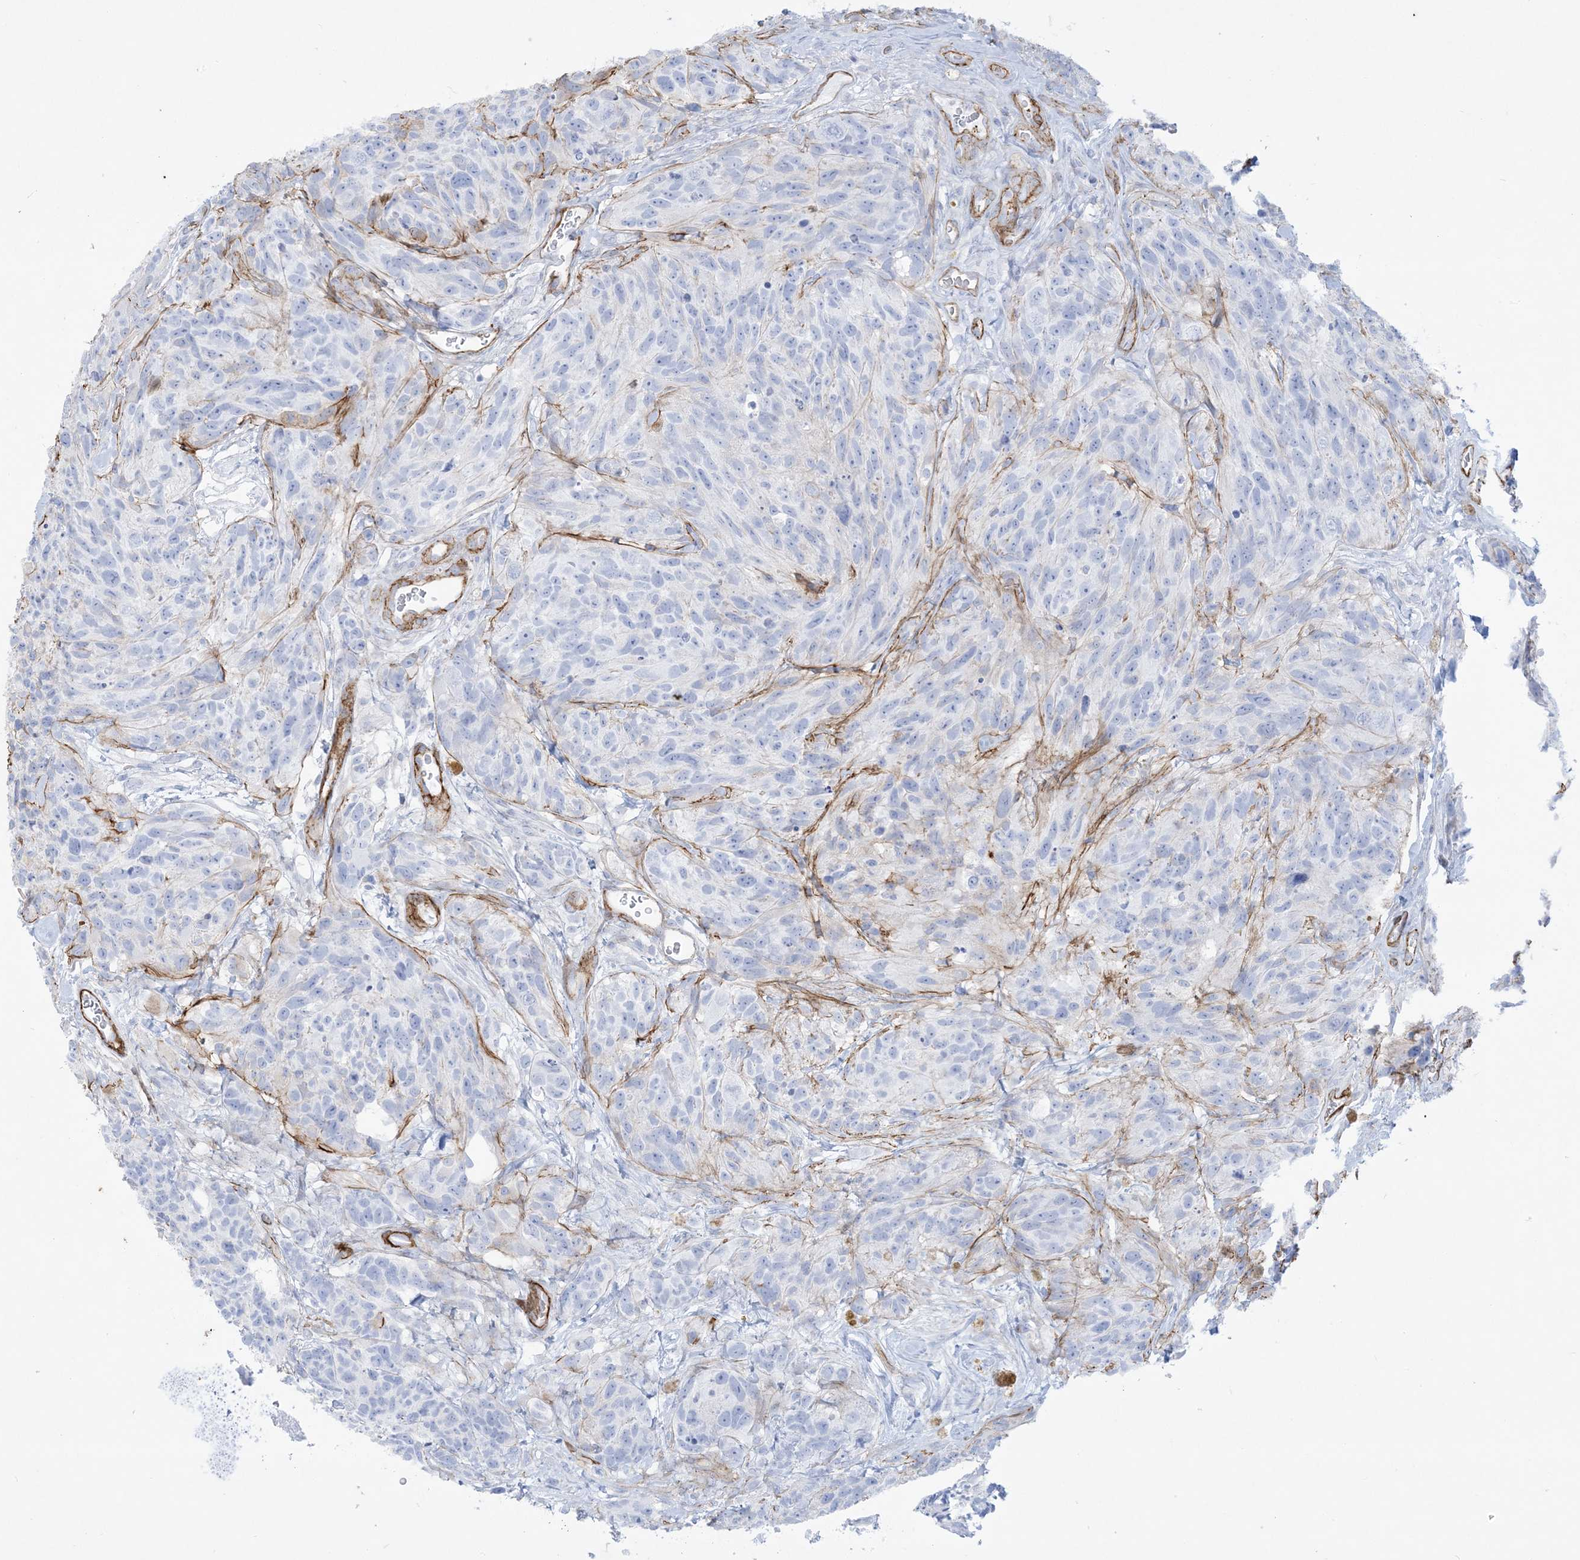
{"staining": {"intensity": "negative", "quantity": "none", "location": "none"}, "tissue": "glioma", "cell_type": "Tumor cells", "image_type": "cancer", "snomed": [{"axis": "morphology", "description": "Glioma, malignant, High grade"}, {"axis": "topography", "description": "Brain"}], "caption": "Tumor cells show no significant staining in glioma.", "gene": "B3GNT7", "patient": {"sex": "male", "age": 69}}